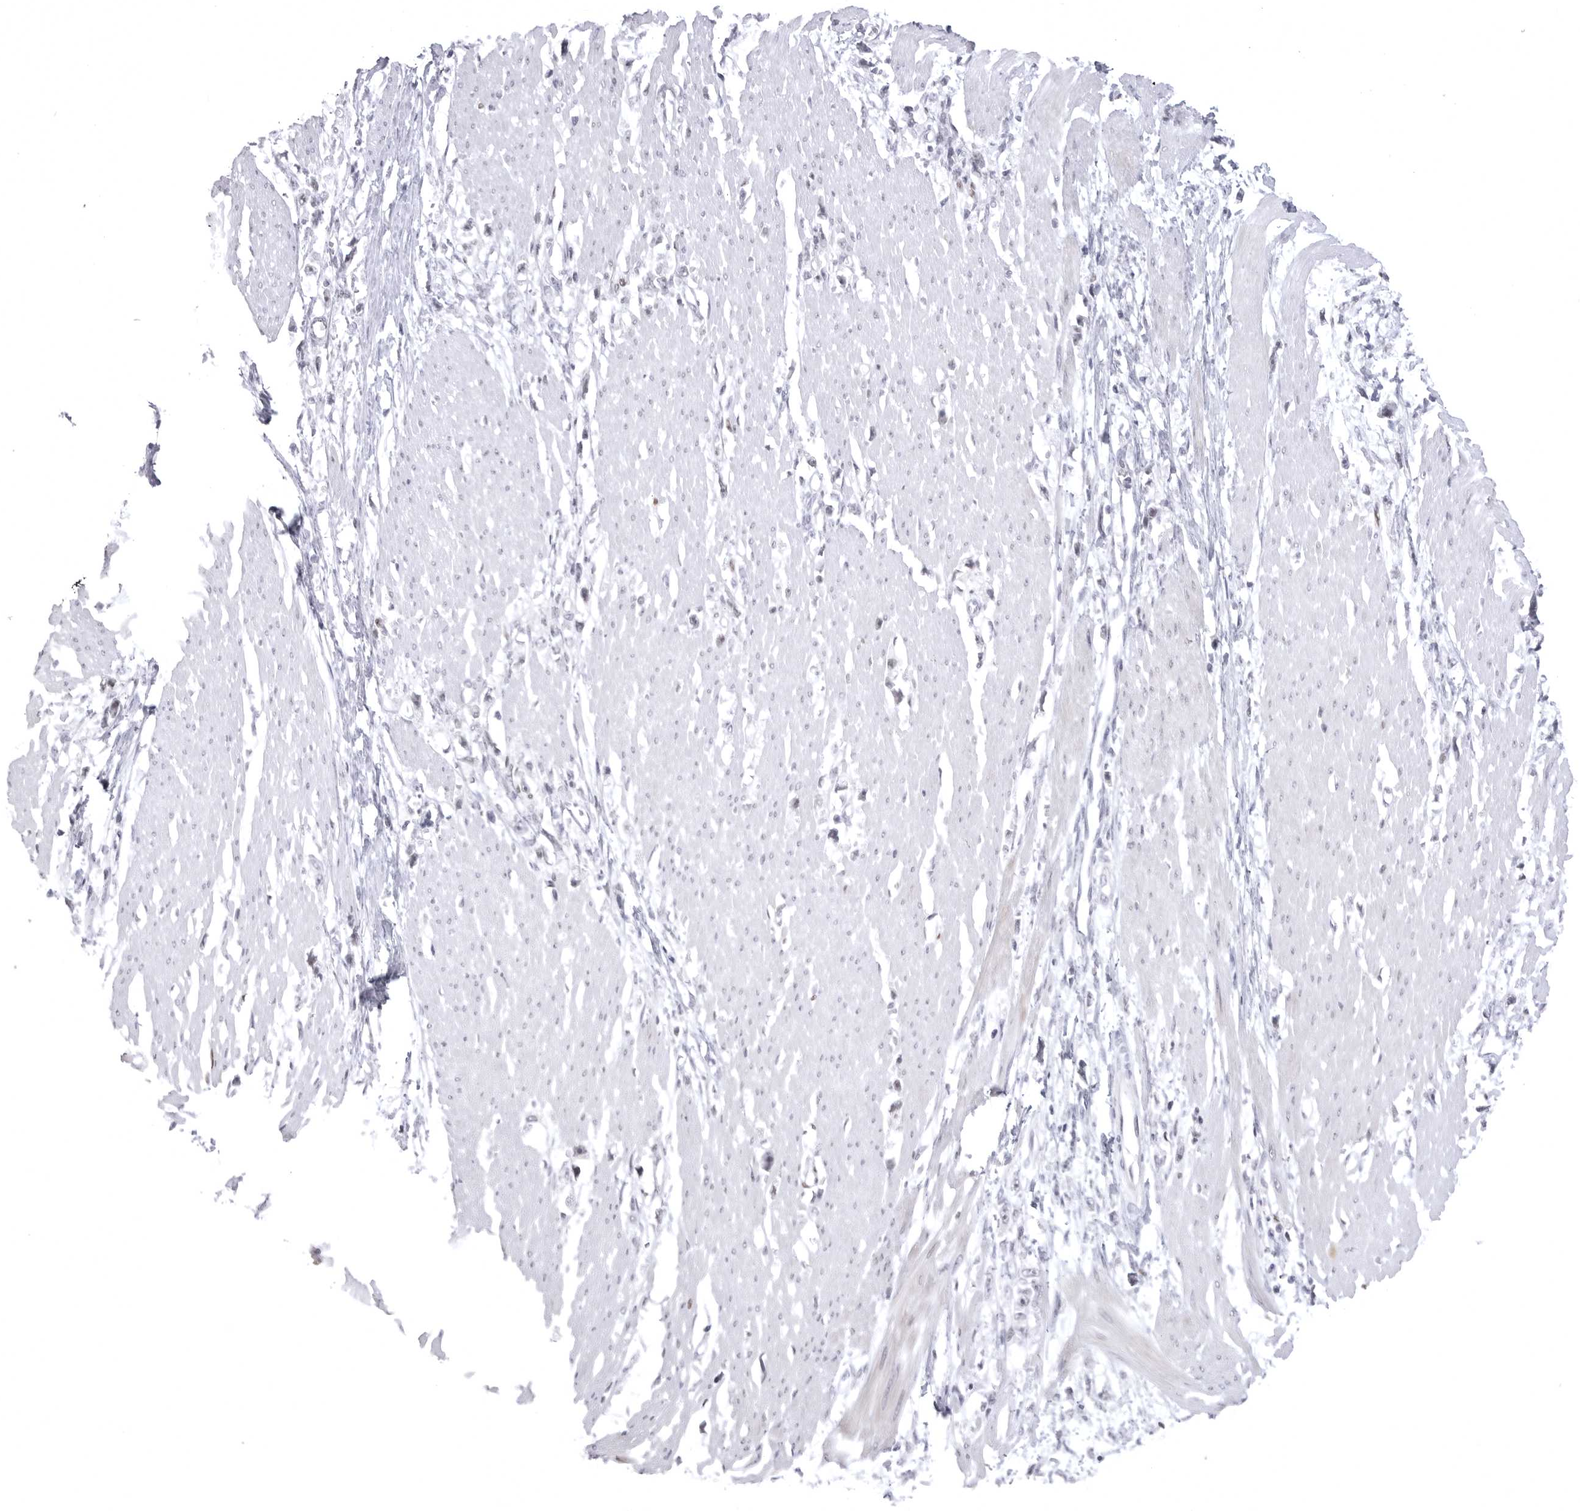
{"staining": {"intensity": "negative", "quantity": "none", "location": "none"}, "tissue": "stomach cancer", "cell_type": "Tumor cells", "image_type": "cancer", "snomed": [{"axis": "morphology", "description": "Adenocarcinoma, NOS"}, {"axis": "topography", "description": "Stomach"}], "caption": "This is an immunohistochemistry image of human stomach cancer (adenocarcinoma). There is no positivity in tumor cells.", "gene": "PTK2B", "patient": {"sex": "female", "age": 59}}